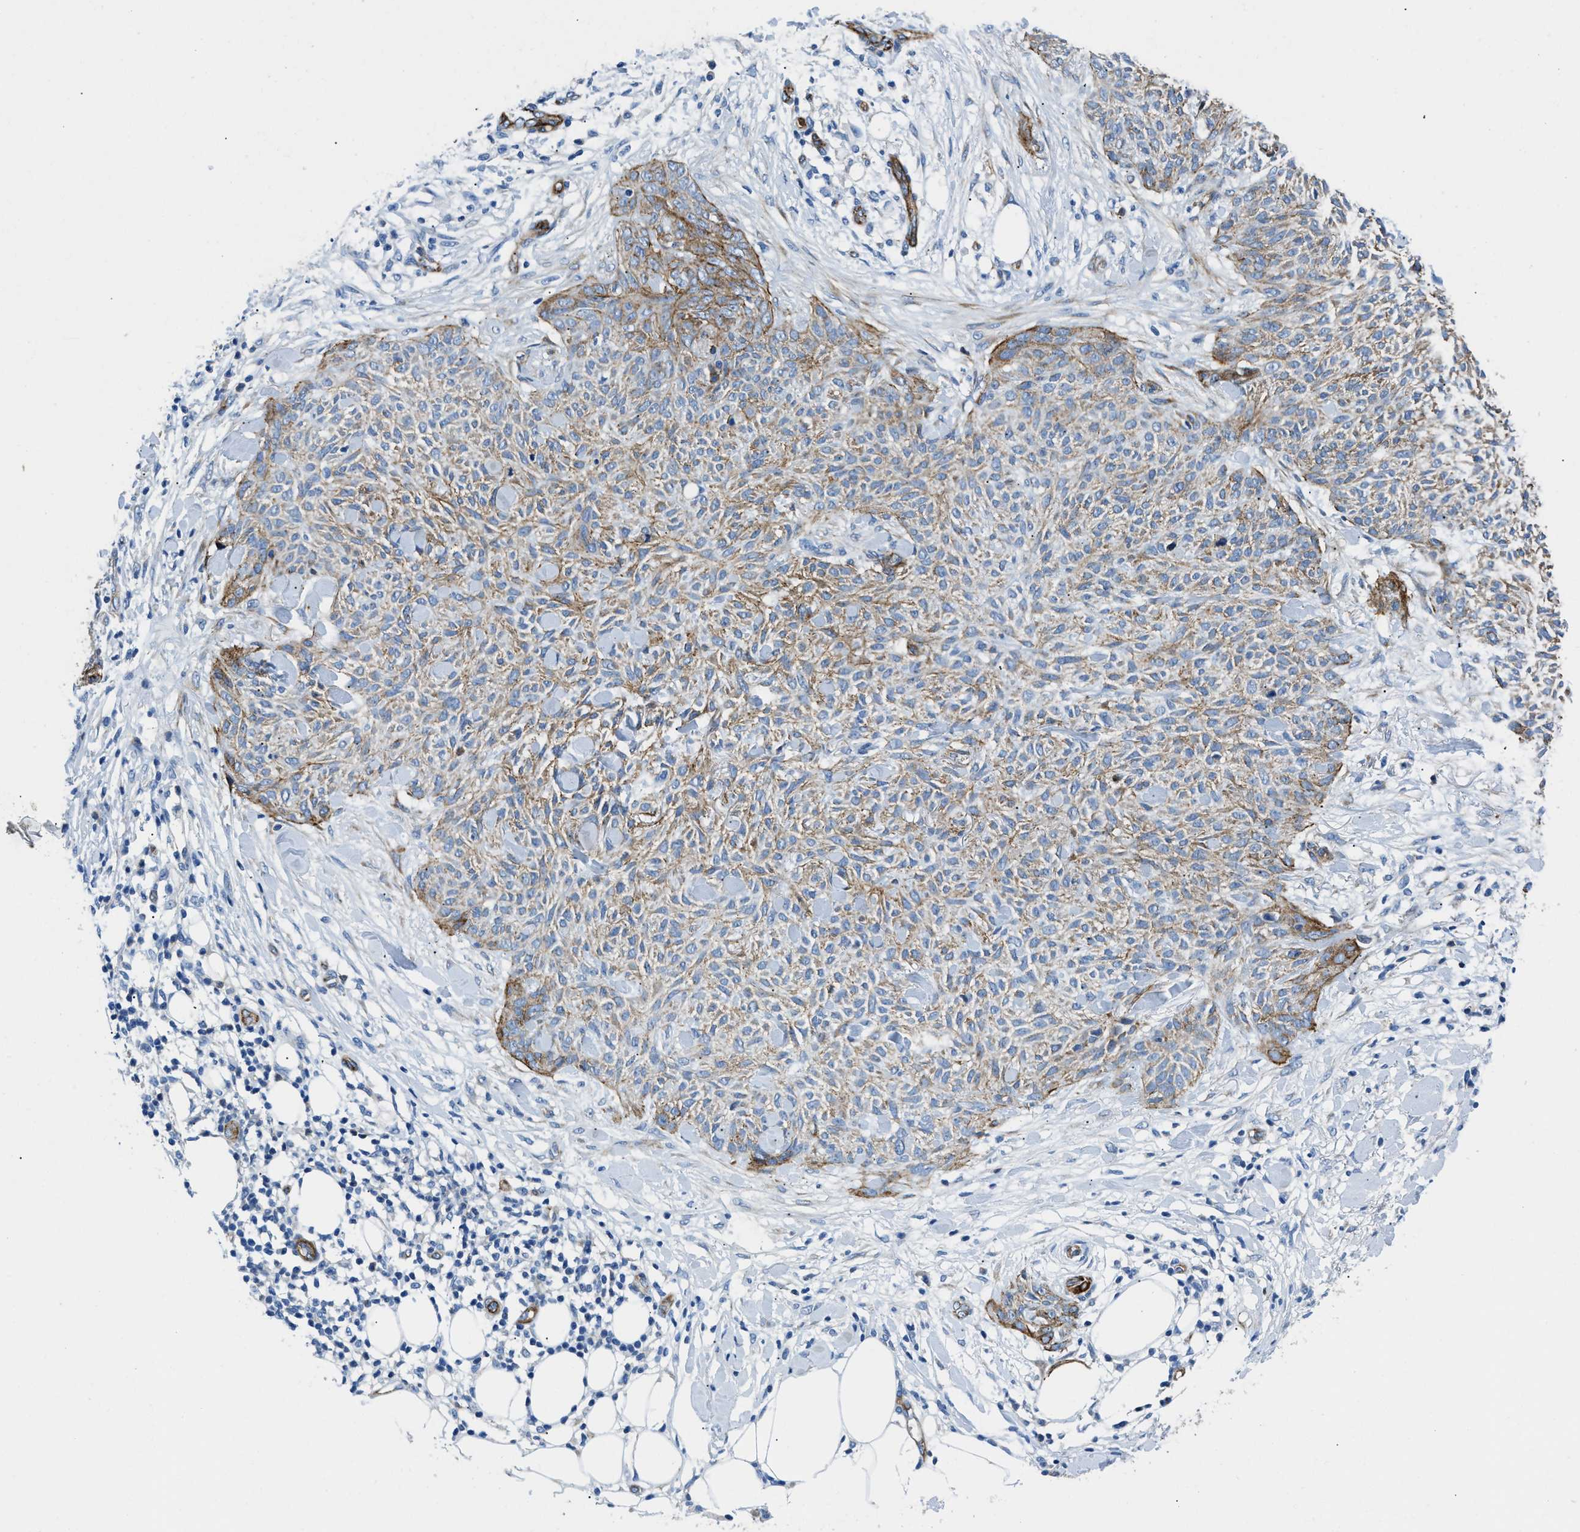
{"staining": {"intensity": "moderate", "quantity": ">75%", "location": "cytoplasmic/membranous"}, "tissue": "skin cancer", "cell_type": "Tumor cells", "image_type": "cancer", "snomed": [{"axis": "morphology", "description": "Basal cell carcinoma"}, {"axis": "topography", "description": "Skin"}], "caption": "Skin cancer tissue displays moderate cytoplasmic/membranous expression in about >75% of tumor cells, visualized by immunohistochemistry. Using DAB (3,3'-diaminobenzidine) (brown) and hematoxylin (blue) stains, captured at high magnification using brightfield microscopy.", "gene": "CUTA", "patient": {"sex": "female", "age": 84}}